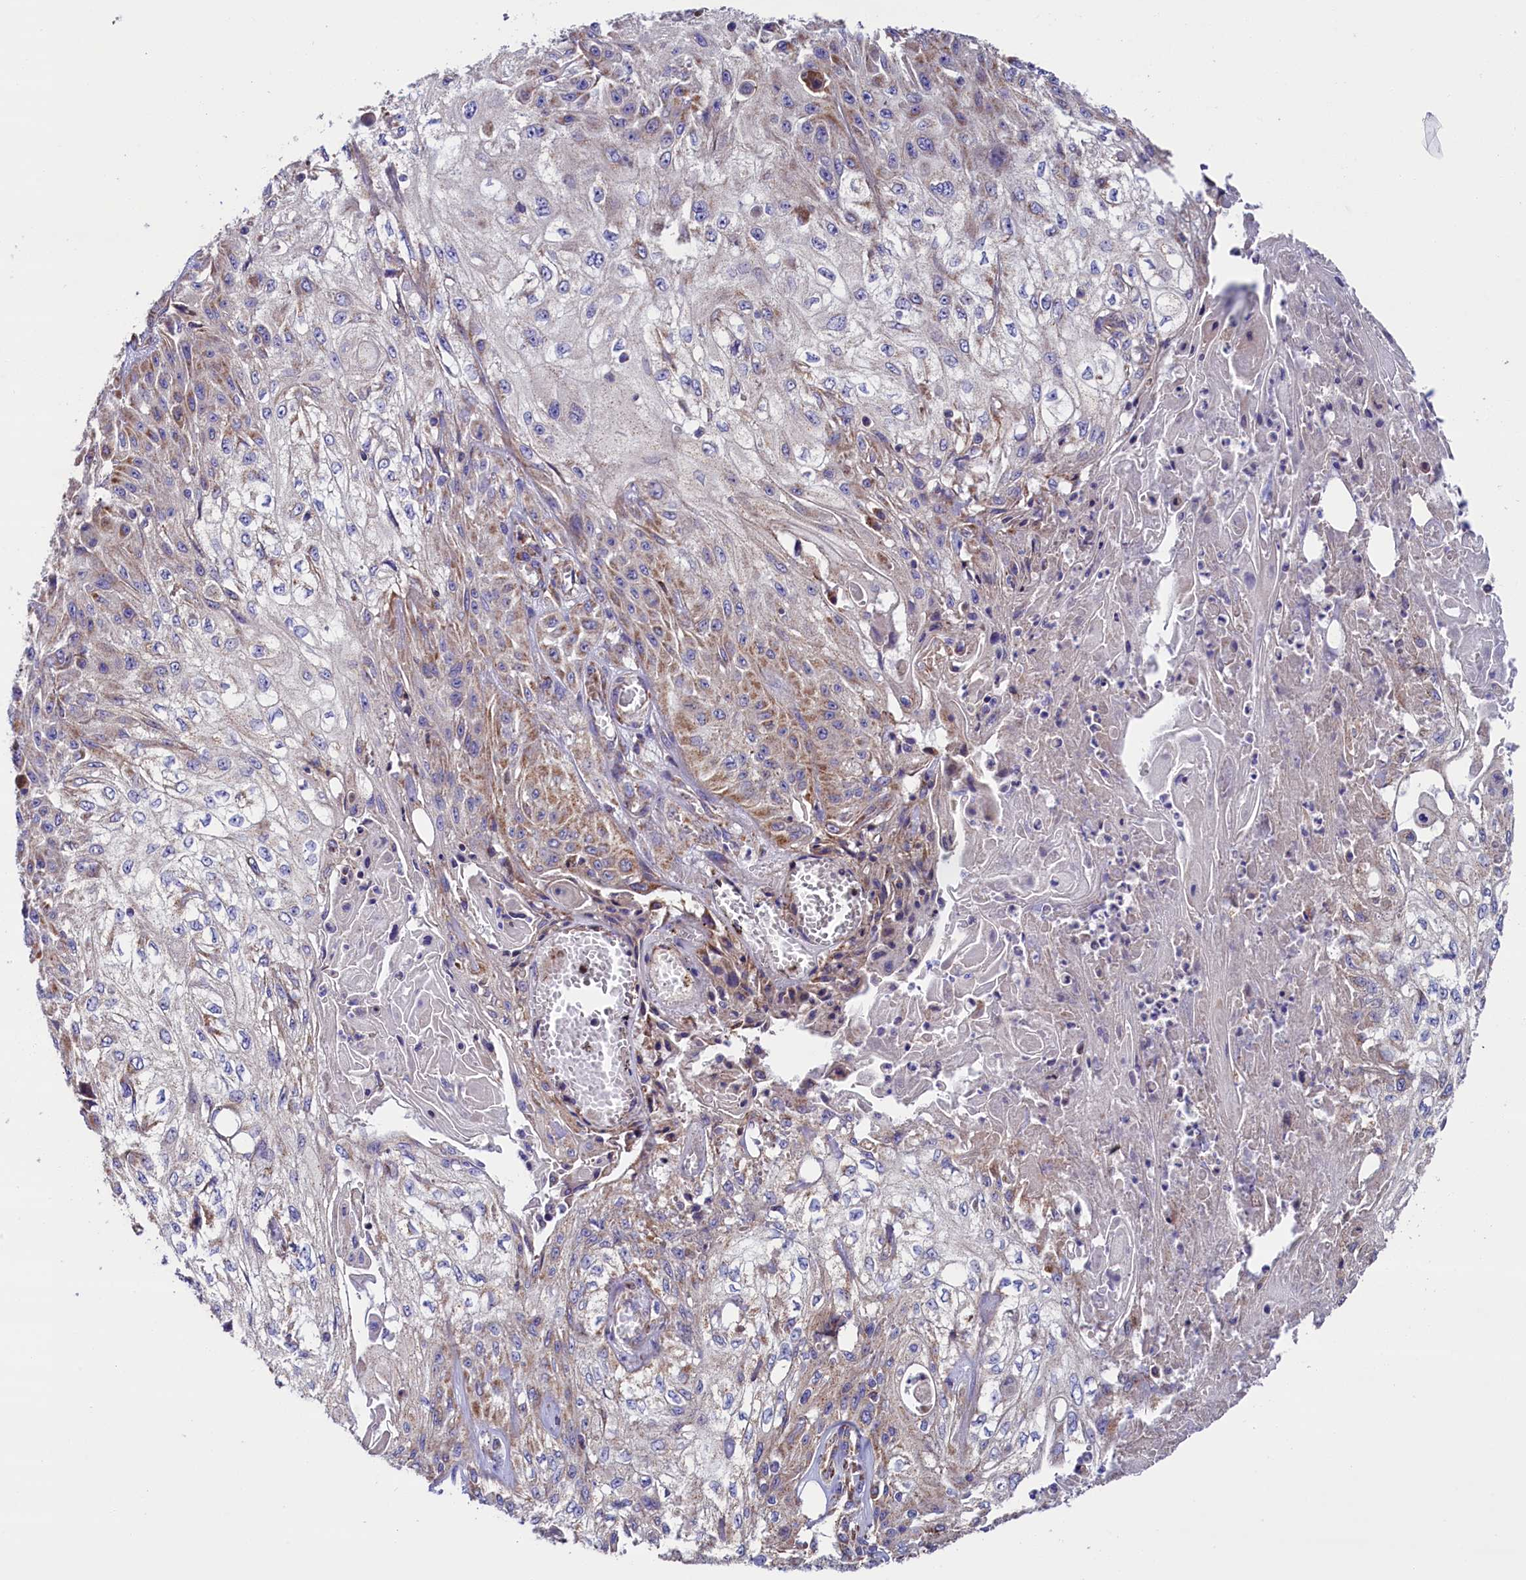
{"staining": {"intensity": "moderate", "quantity": "<25%", "location": "cytoplasmic/membranous"}, "tissue": "skin cancer", "cell_type": "Tumor cells", "image_type": "cancer", "snomed": [{"axis": "morphology", "description": "Squamous cell carcinoma, NOS"}, {"axis": "morphology", "description": "Squamous cell carcinoma, metastatic, NOS"}, {"axis": "topography", "description": "Skin"}, {"axis": "topography", "description": "Lymph node"}], "caption": "Protein expression analysis of human metastatic squamous cell carcinoma (skin) reveals moderate cytoplasmic/membranous positivity in about <25% of tumor cells.", "gene": "ZSWIM1", "patient": {"sex": "male", "age": 75}}